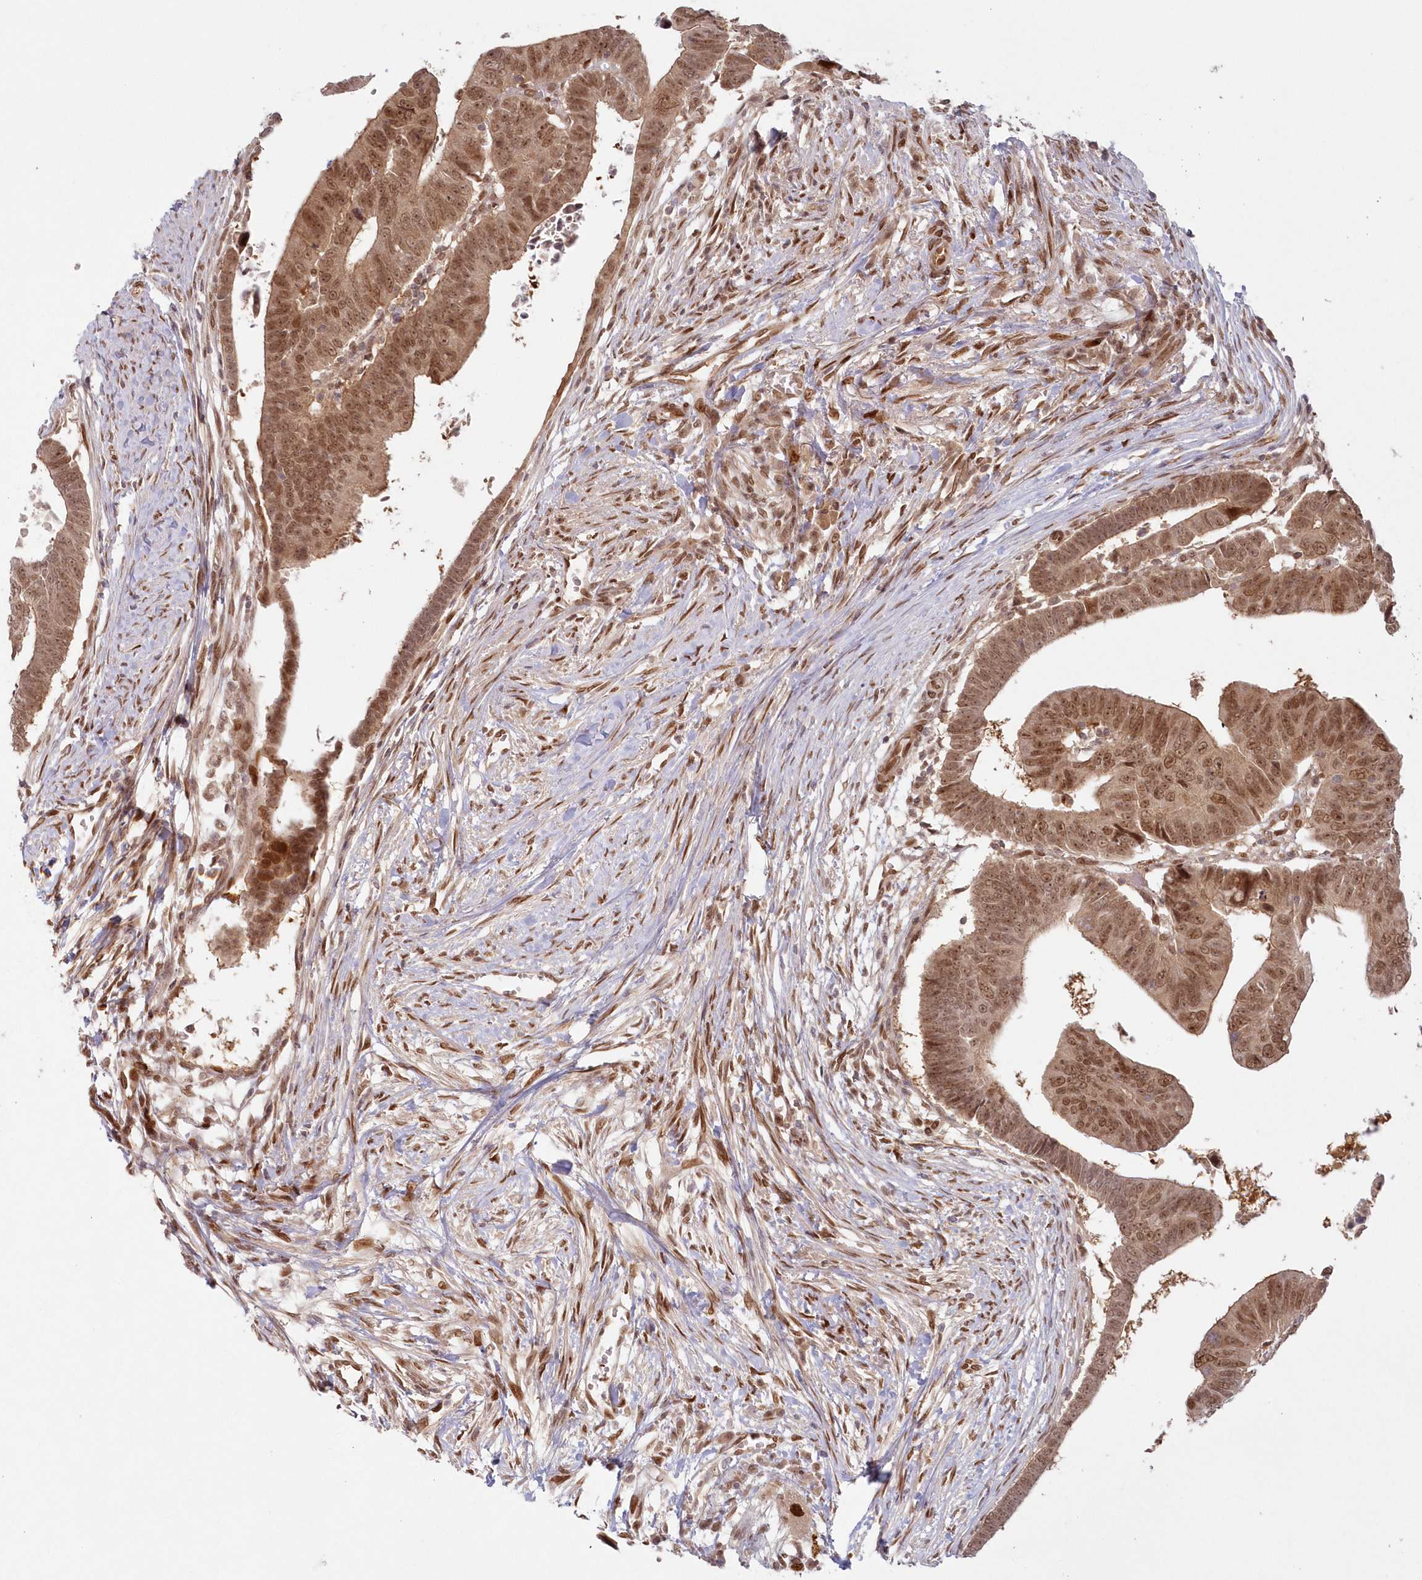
{"staining": {"intensity": "moderate", "quantity": ">75%", "location": "cytoplasmic/membranous,nuclear"}, "tissue": "colorectal cancer", "cell_type": "Tumor cells", "image_type": "cancer", "snomed": [{"axis": "morphology", "description": "Adenocarcinoma, NOS"}, {"axis": "topography", "description": "Rectum"}], "caption": "IHC (DAB (3,3'-diaminobenzidine)) staining of colorectal cancer (adenocarcinoma) displays moderate cytoplasmic/membranous and nuclear protein expression in about >75% of tumor cells. Using DAB (3,3'-diaminobenzidine) (brown) and hematoxylin (blue) stains, captured at high magnification using brightfield microscopy.", "gene": "TOGARAM2", "patient": {"sex": "female", "age": 65}}